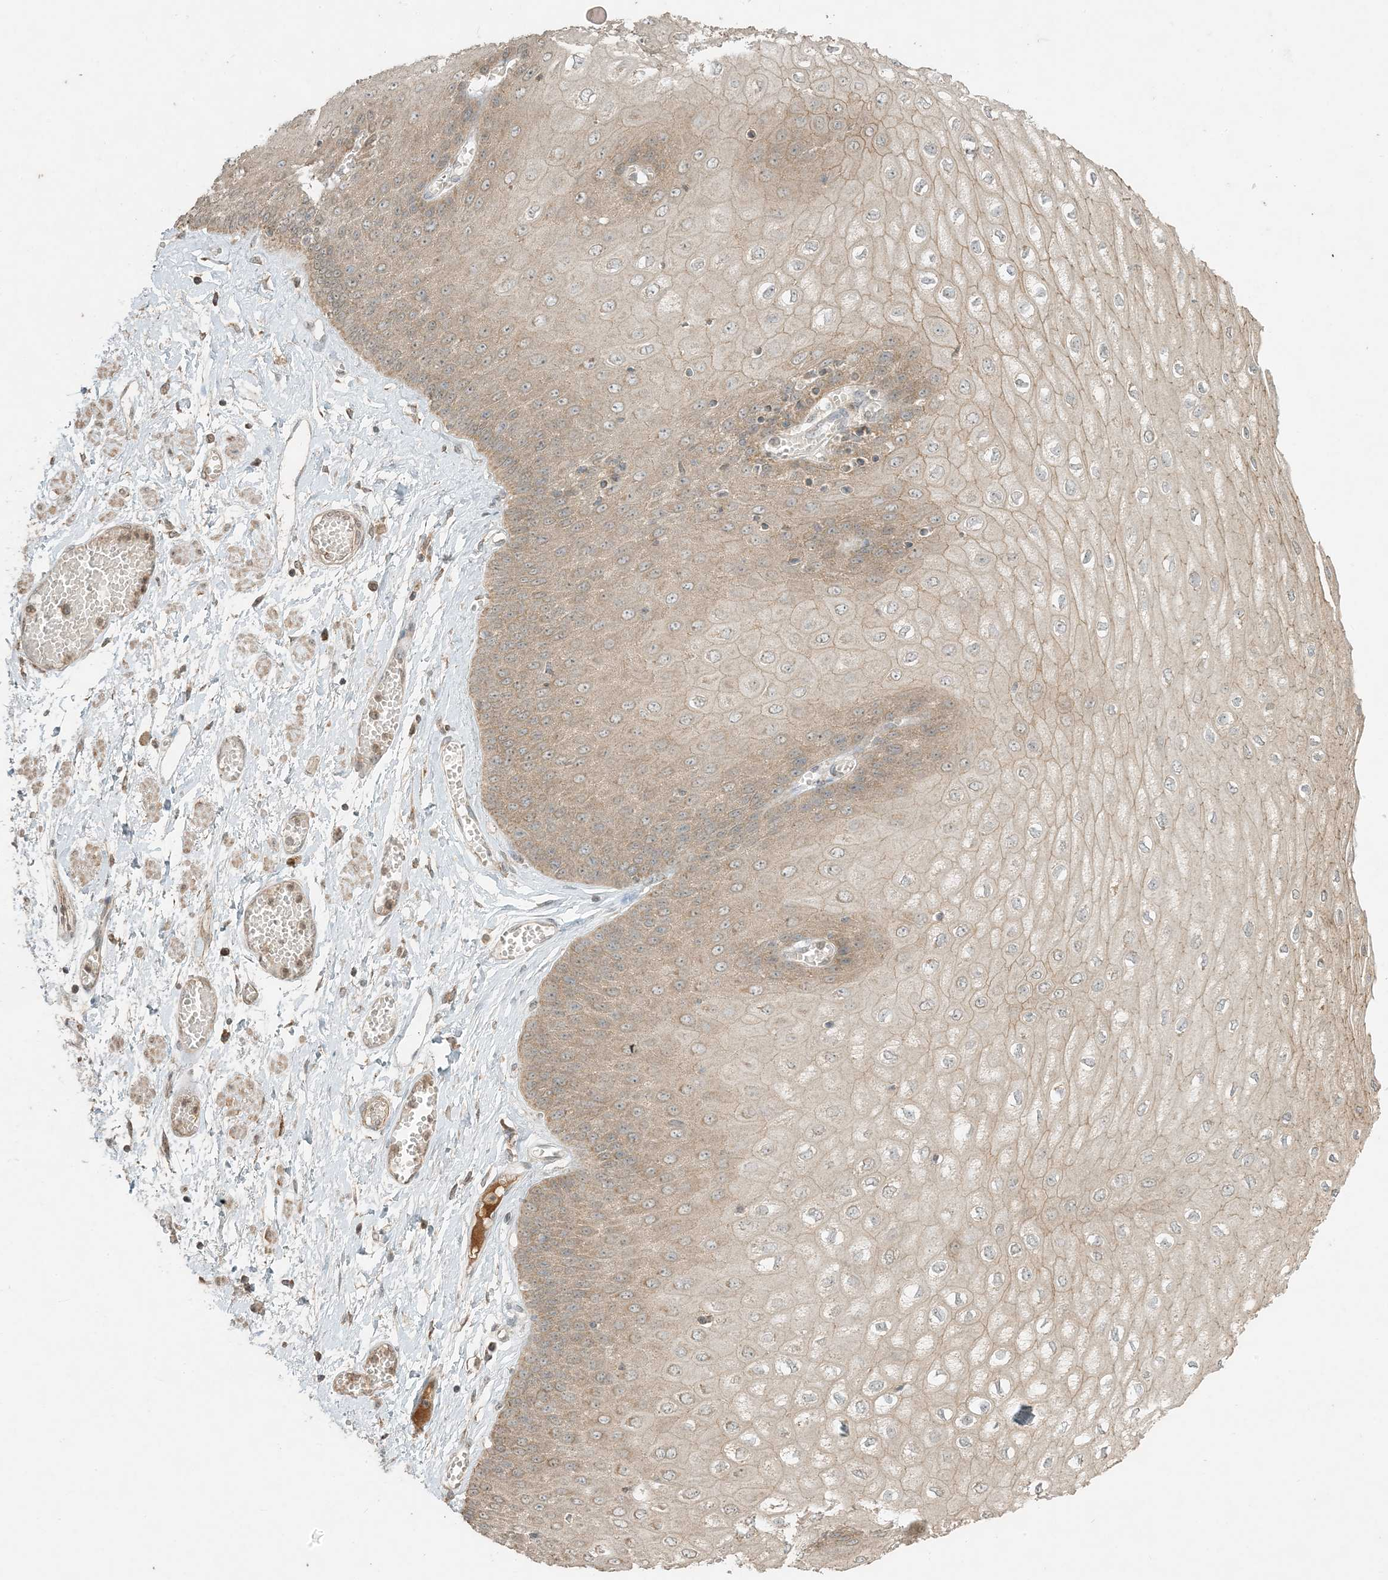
{"staining": {"intensity": "moderate", "quantity": ">75%", "location": "cytoplasmic/membranous"}, "tissue": "esophagus", "cell_type": "Squamous epithelial cells", "image_type": "normal", "snomed": [{"axis": "morphology", "description": "Normal tissue, NOS"}, {"axis": "topography", "description": "Esophagus"}], "caption": "Immunohistochemistry staining of unremarkable esophagus, which shows medium levels of moderate cytoplasmic/membranous staining in approximately >75% of squamous epithelial cells indicating moderate cytoplasmic/membranous protein positivity. The staining was performed using DAB (3,3'-diaminobenzidine) (brown) for protein detection and nuclei were counterstained in hematoxylin (blue).", "gene": "MCOLN1", "patient": {"sex": "male", "age": 60}}